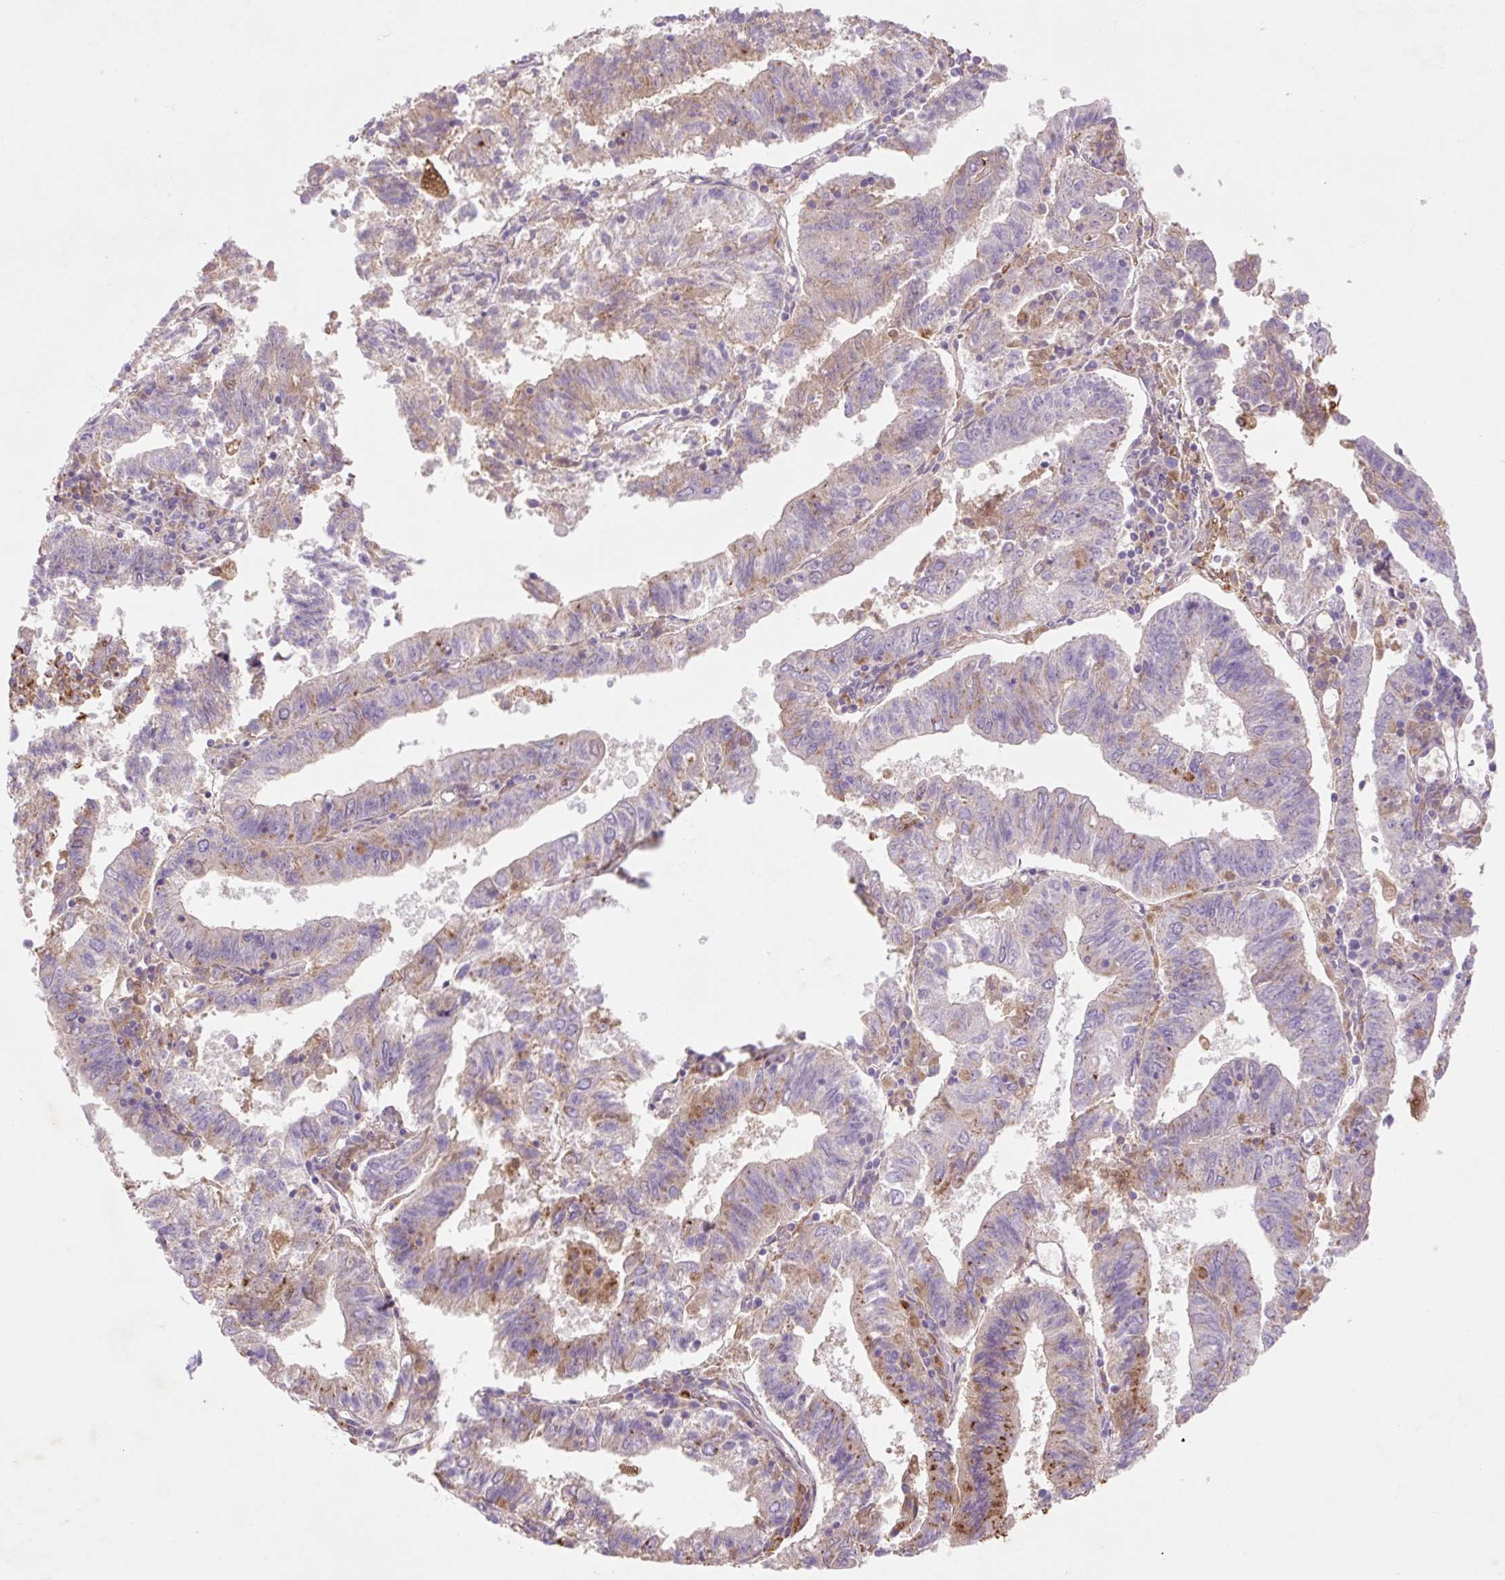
{"staining": {"intensity": "moderate", "quantity": "<25%", "location": "cytoplasmic/membranous"}, "tissue": "endometrial cancer", "cell_type": "Tumor cells", "image_type": "cancer", "snomed": [{"axis": "morphology", "description": "Adenocarcinoma, NOS"}, {"axis": "topography", "description": "Endometrium"}], "caption": "A brown stain highlights moderate cytoplasmic/membranous staining of a protein in endometrial cancer (adenocarcinoma) tumor cells.", "gene": "HEXA", "patient": {"sex": "female", "age": 82}}